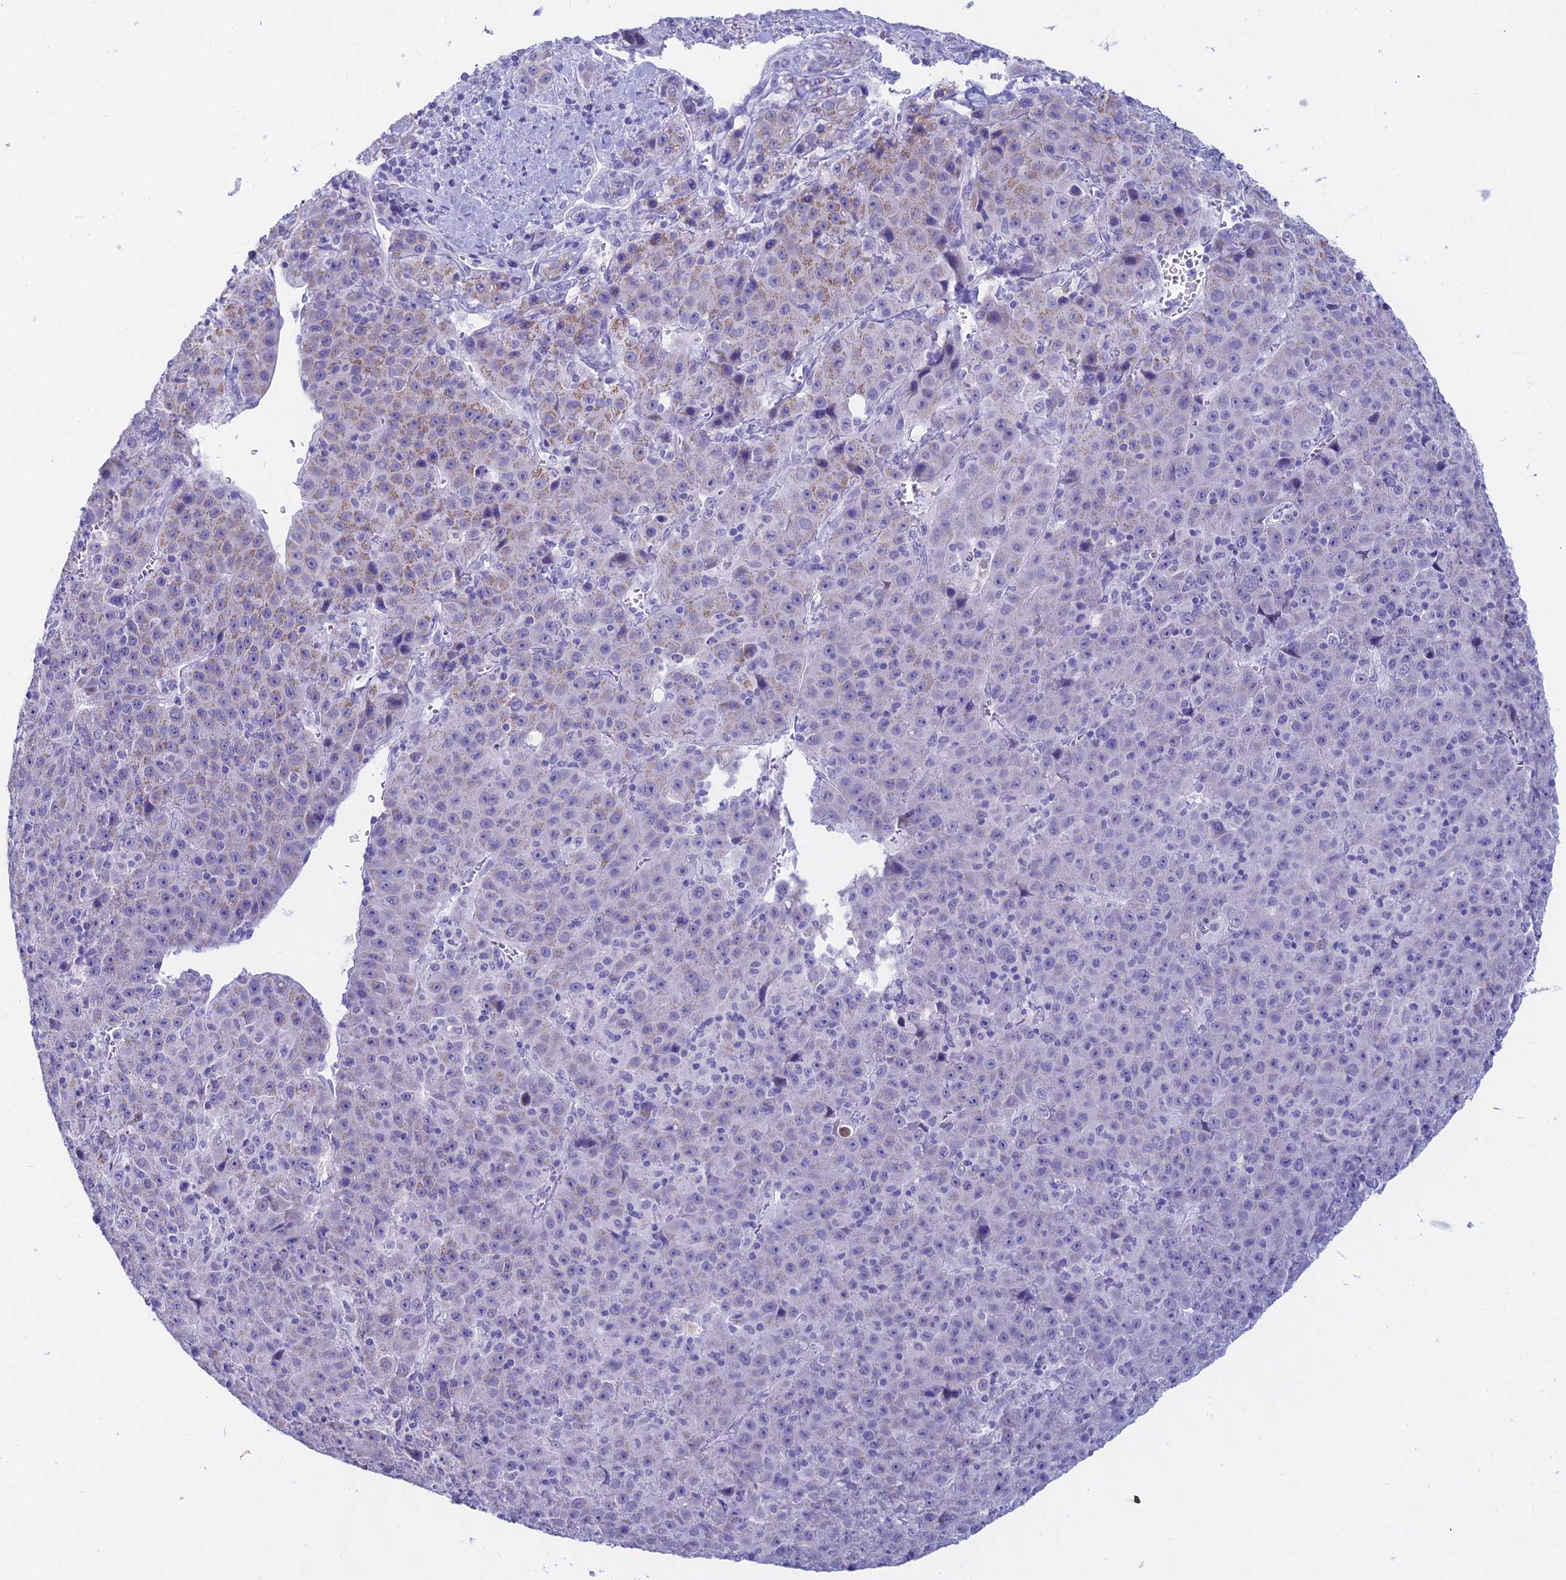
{"staining": {"intensity": "weak", "quantity": "<25%", "location": "cytoplasmic/membranous"}, "tissue": "liver cancer", "cell_type": "Tumor cells", "image_type": "cancer", "snomed": [{"axis": "morphology", "description": "Carcinoma, Hepatocellular, NOS"}, {"axis": "topography", "description": "Liver"}], "caption": "Immunohistochemistry (IHC) of liver hepatocellular carcinoma shows no staining in tumor cells.", "gene": "CGB2", "patient": {"sex": "female", "age": 53}}